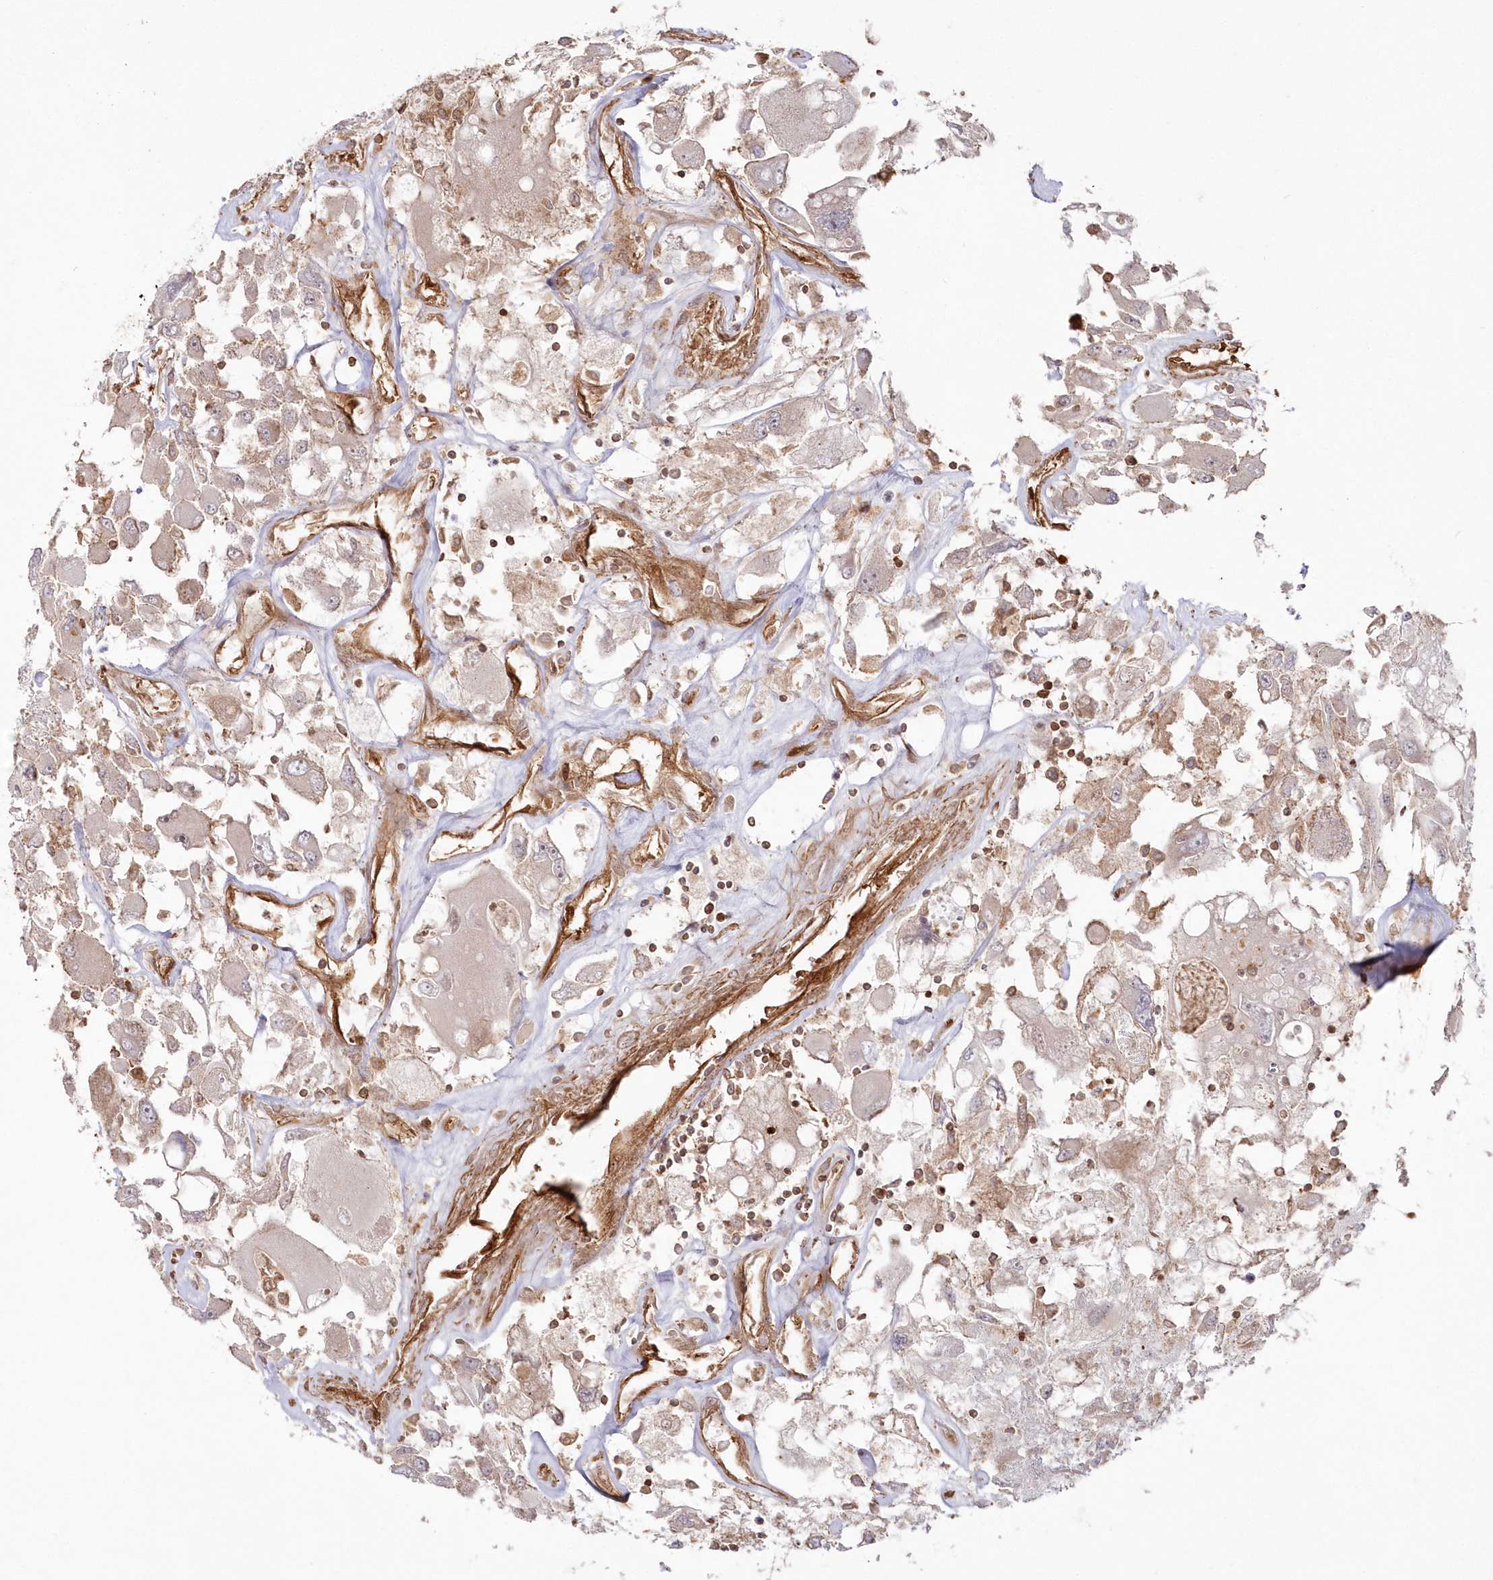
{"staining": {"intensity": "weak", "quantity": "25%-75%", "location": "cytoplasmic/membranous"}, "tissue": "renal cancer", "cell_type": "Tumor cells", "image_type": "cancer", "snomed": [{"axis": "morphology", "description": "Adenocarcinoma, NOS"}, {"axis": "topography", "description": "Kidney"}], "caption": "IHC photomicrograph of neoplastic tissue: renal adenocarcinoma stained using immunohistochemistry reveals low levels of weak protein expression localized specifically in the cytoplasmic/membranous of tumor cells, appearing as a cytoplasmic/membranous brown color.", "gene": "RGCC", "patient": {"sex": "female", "age": 52}}